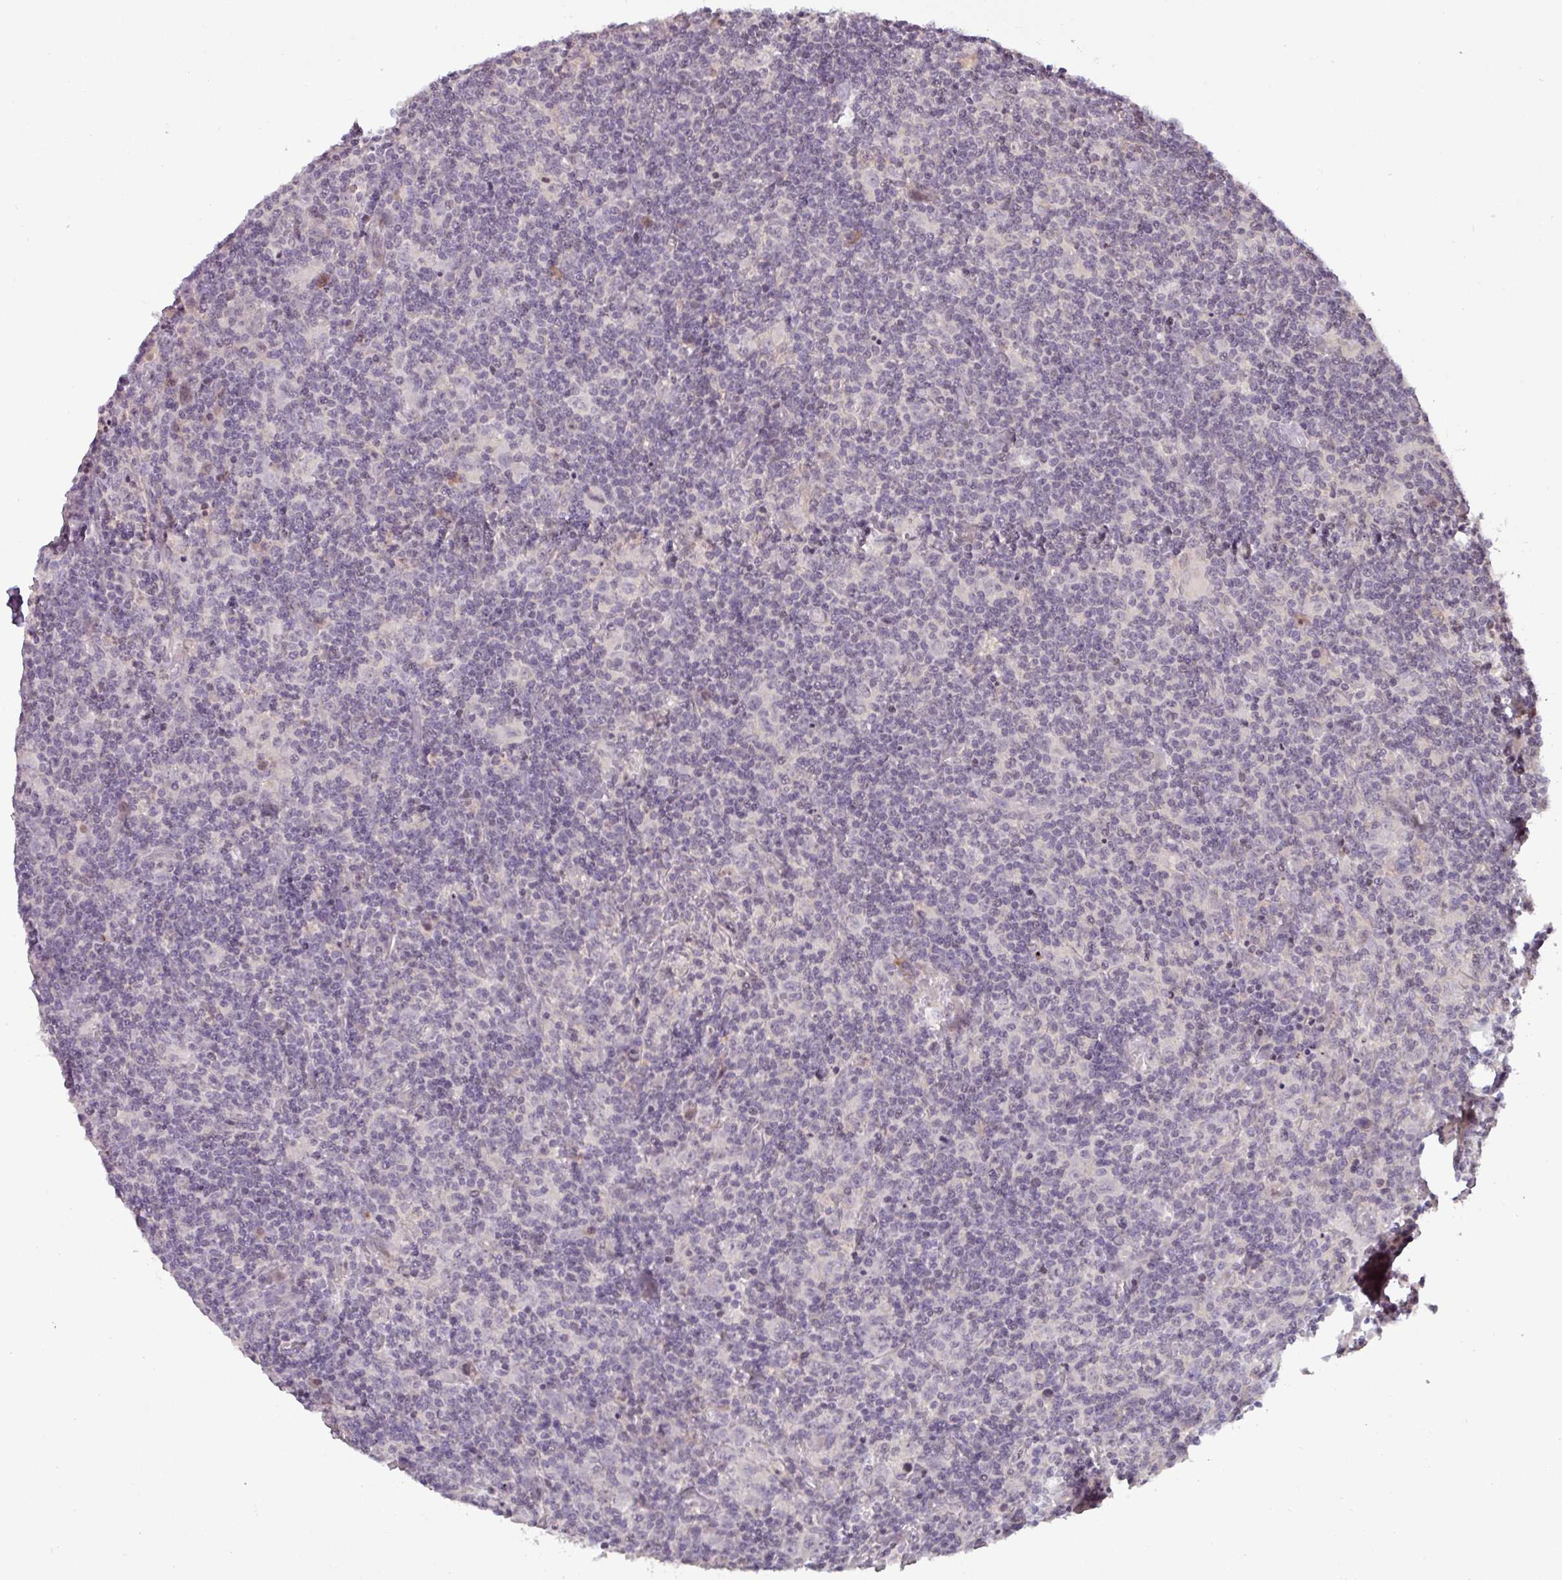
{"staining": {"intensity": "negative", "quantity": "none", "location": "none"}, "tissue": "lymphoma", "cell_type": "Tumor cells", "image_type": "cancer", "snomed": [{"axis": "morphology", "description": "Hodgkin's disease, NOS"}, {"axis": "topography", "description": "Lymph node"}], "caption": "Immunohistochemistry photomicrograph of human Hodgkin's disease stained for a protein (brown), which exhibits no expression in tumor cells.", "gene": "SLC5A10", "patient": {"sex": "female", "age": 18}}